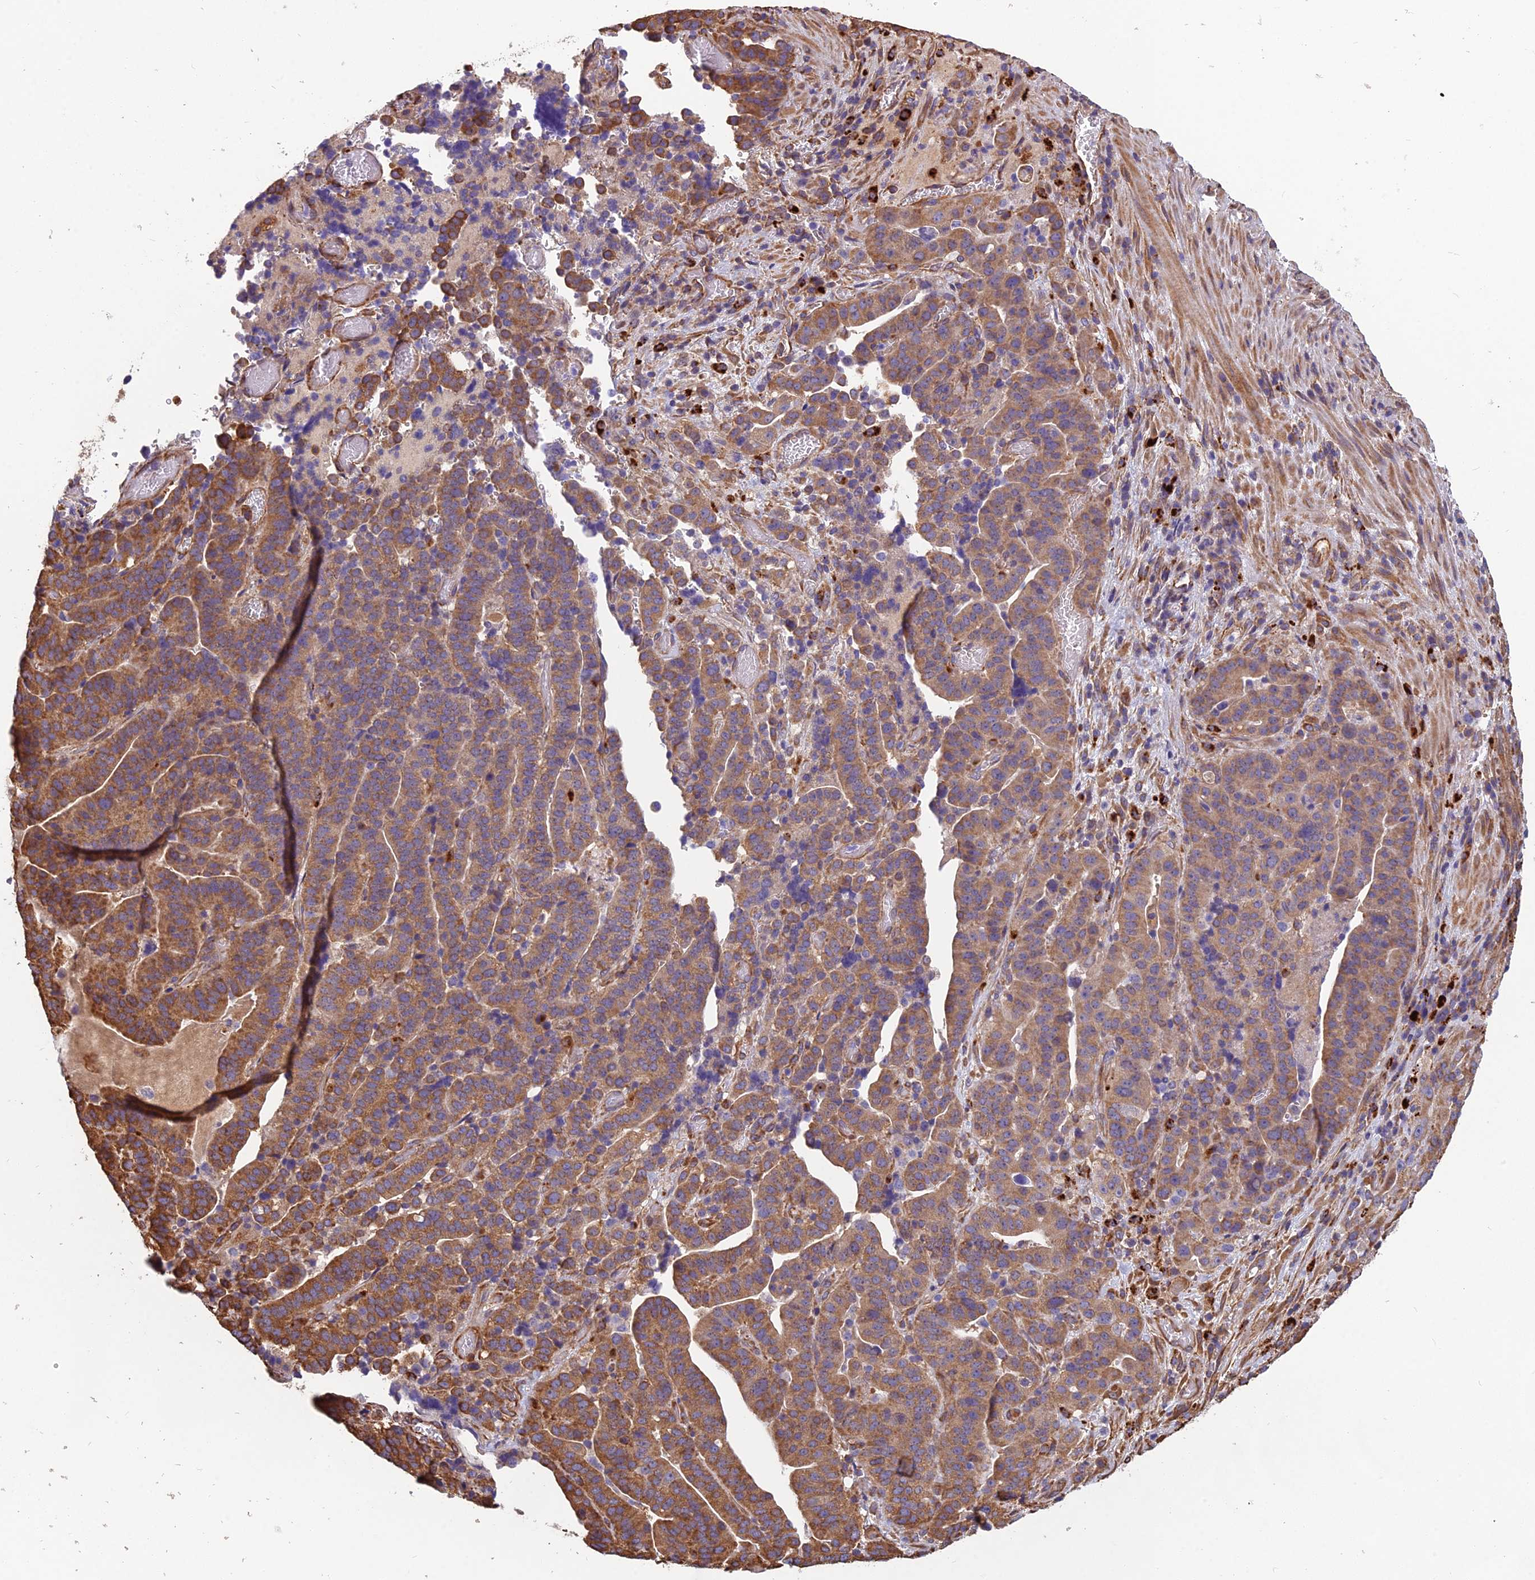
{"staining": {"intensity": "moderate", "quantity": "25%-75%", "location": "cytoplasmic/membranous"}, "tissue": "stomach cancer", "cell_type": "Tumor cells", "image_type": "cancer", "snomed": [{"axis": "morphology", "description": "Adenocarcinoma, NOS"}, {"axis": "topography", "description": "Stomach"}], "caption": "High-power microscopy captured an IHC photomicrograph of stomach adenocarcinoma, revealing moderate cytoplasmic/membranous staining in approximately 25%-75% of tumor cells.", "gene": "SPDL1", "patient": {"sex": "male", "age": 48}}